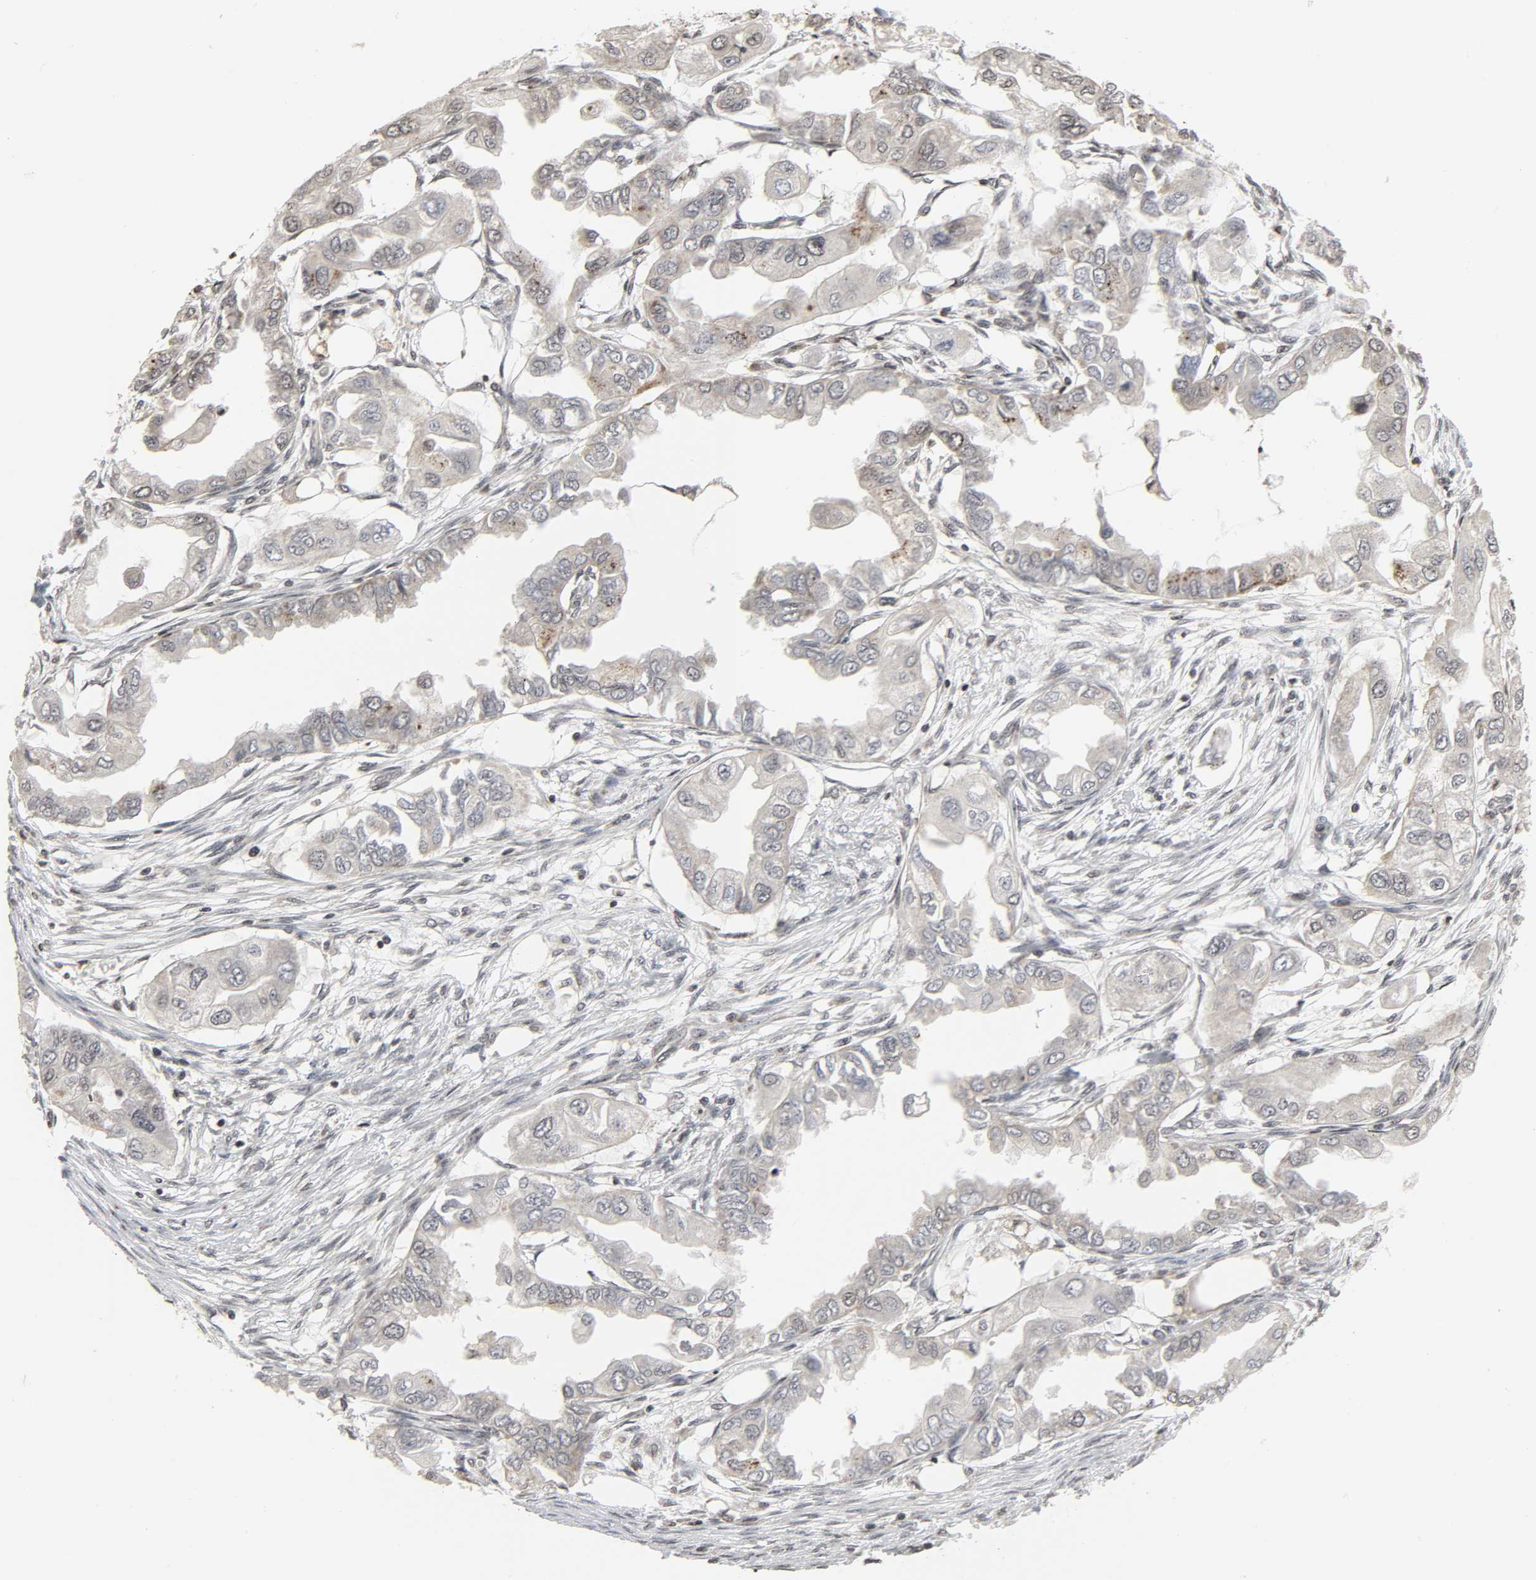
{"staining": {"intensity": "weak", "quantity": "25%-75%", "location": "cytoplasmic/membranous,nuclear"}, "tissue": "endometrial cancer", "cell_type": "Tumor cells", "image_type": "cancer", "snomed": [{"axis": "morphology", "description": "Adenocarcinoma, NOS"}, {"axis": "topography", "description": "Endometrium"}], "caption": "Endometrial adenocarcinoma was stained to show a protein in brown. There is low levels of weak cytoplasmic/membranous and nuclear expression in approximately 25%-75% of tumor cells.", "gene": "XRCC1", "patient": {"sex": "female", "age": 67}}